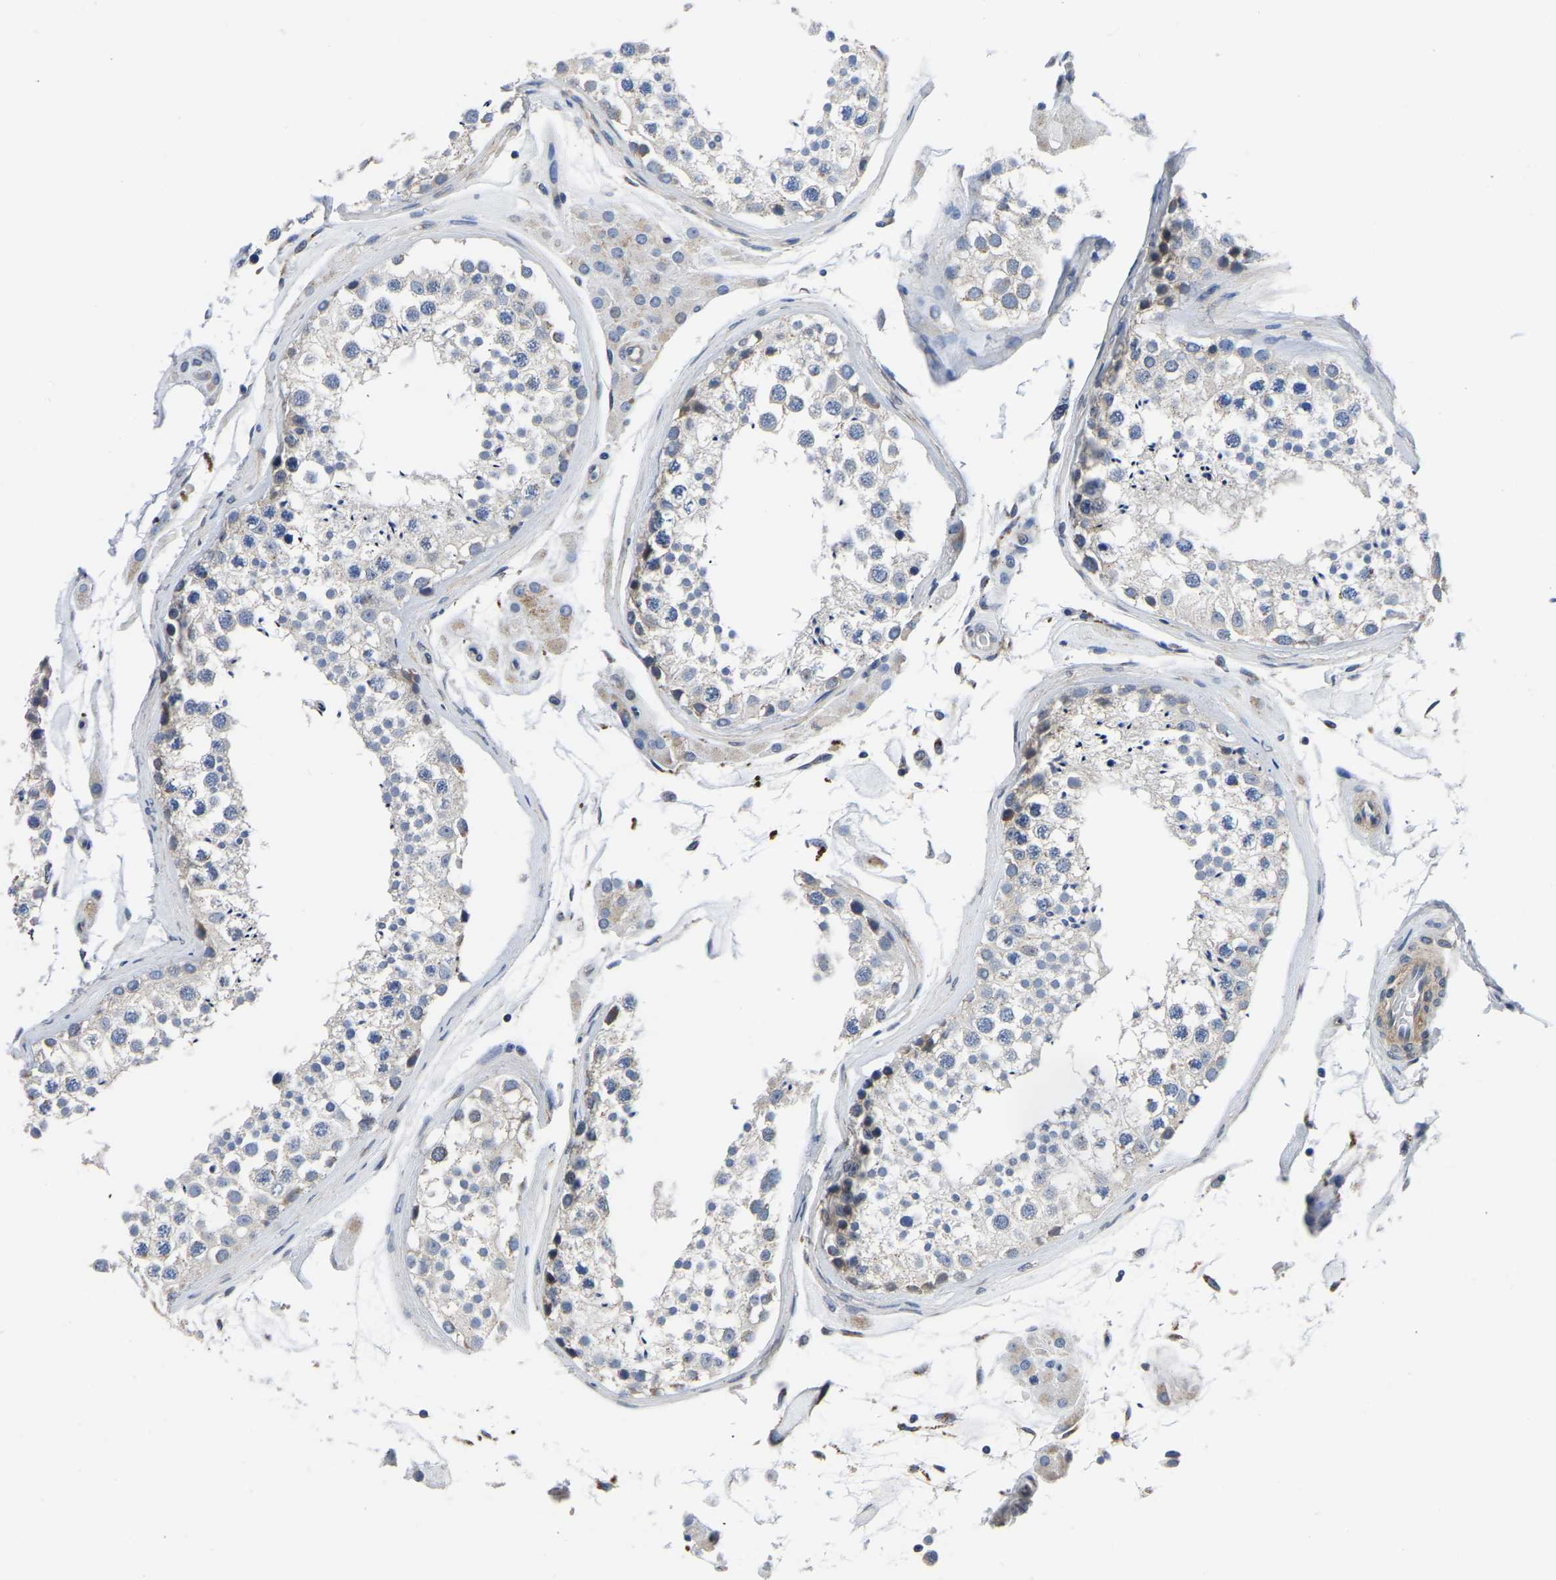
{"staining": {"intensity": "negative", "quantity": "none", "location": "none"}, "tissue": "testis", "cell_type": "Cells in seminiferous ducts", "image_type": "normal", "snomed": [{"axis": "morphology", "description": "Normal tissue, NOS"}, {"axis": "topography", "description": "Testis"}], "caption": "Immunohistochemistry histopathology image of normal testis stained for a protein (brown), which demonstrates no positivity in cells in seminiferous ducts. (Stains: DAB IHC with hematoxylin counter stain, Microscopy: brightfield microscopy at high magnification).", "gene": "PDLIM7", "patient": {"sex": "male", "age": 46}}